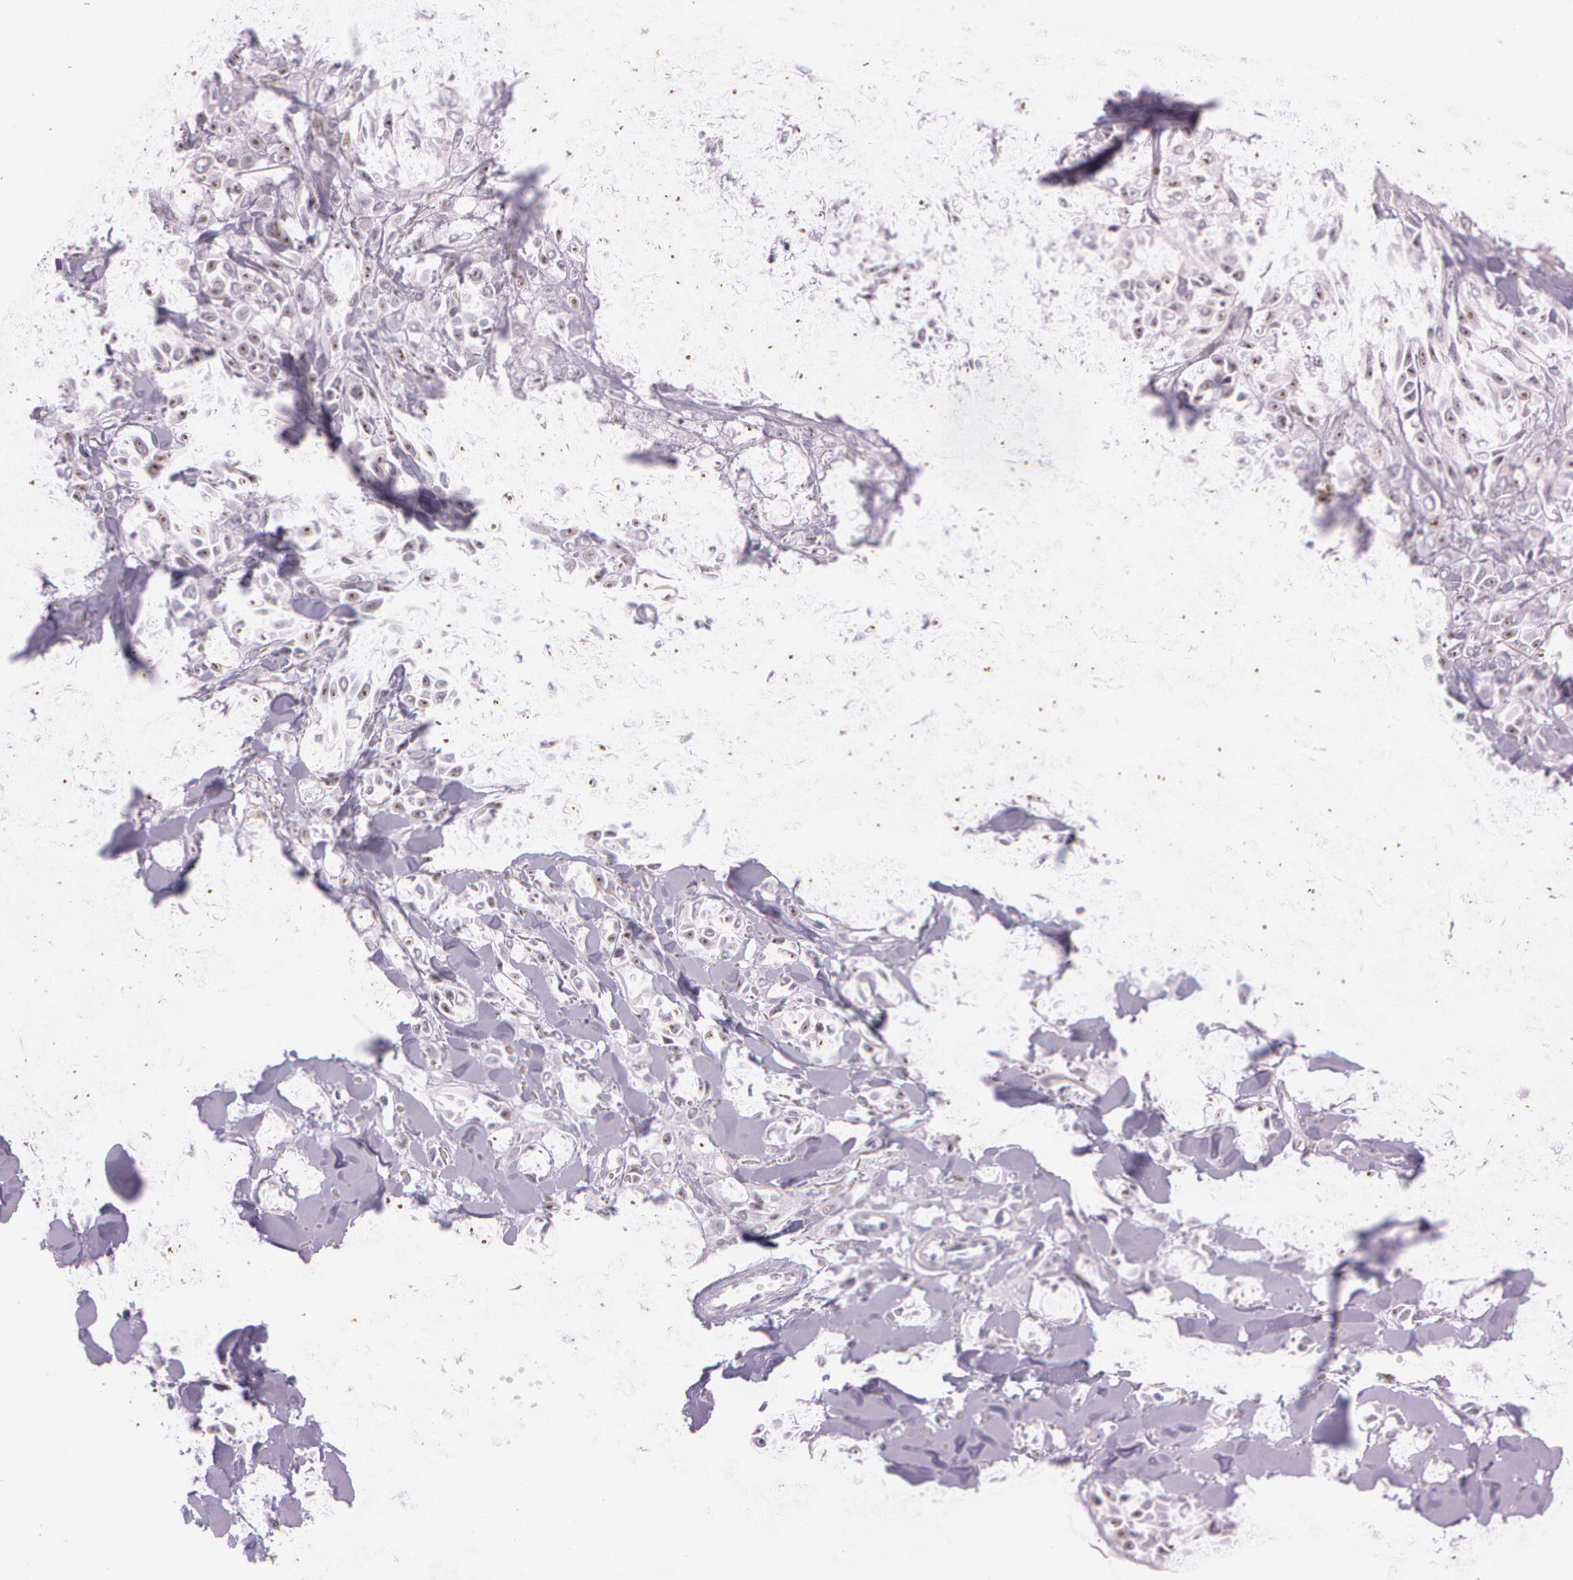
{"staining": {"intensity": "moderate", "quantity": "25%-75%", "location": "nuclear"}, "tissue": "melanoma", "cell_type": "Tumor cells", "image_type": "cancer", "snomed": [{"axis": "morphology", "description": "Malignant melanoma, NOS"}, {"axis": "topography", "description": "Skin"}], "caption": "Tumor cells reveal medium levels of moderate nuclear positivity in about 25%-75% of cells in melanoma. The staining was performed using DAB, with brown indicating positive protein expression. Nuclei are stained blue with hematoxylin.", "gene": "FBL", "patient": {"sex": "female", "age": 73}}